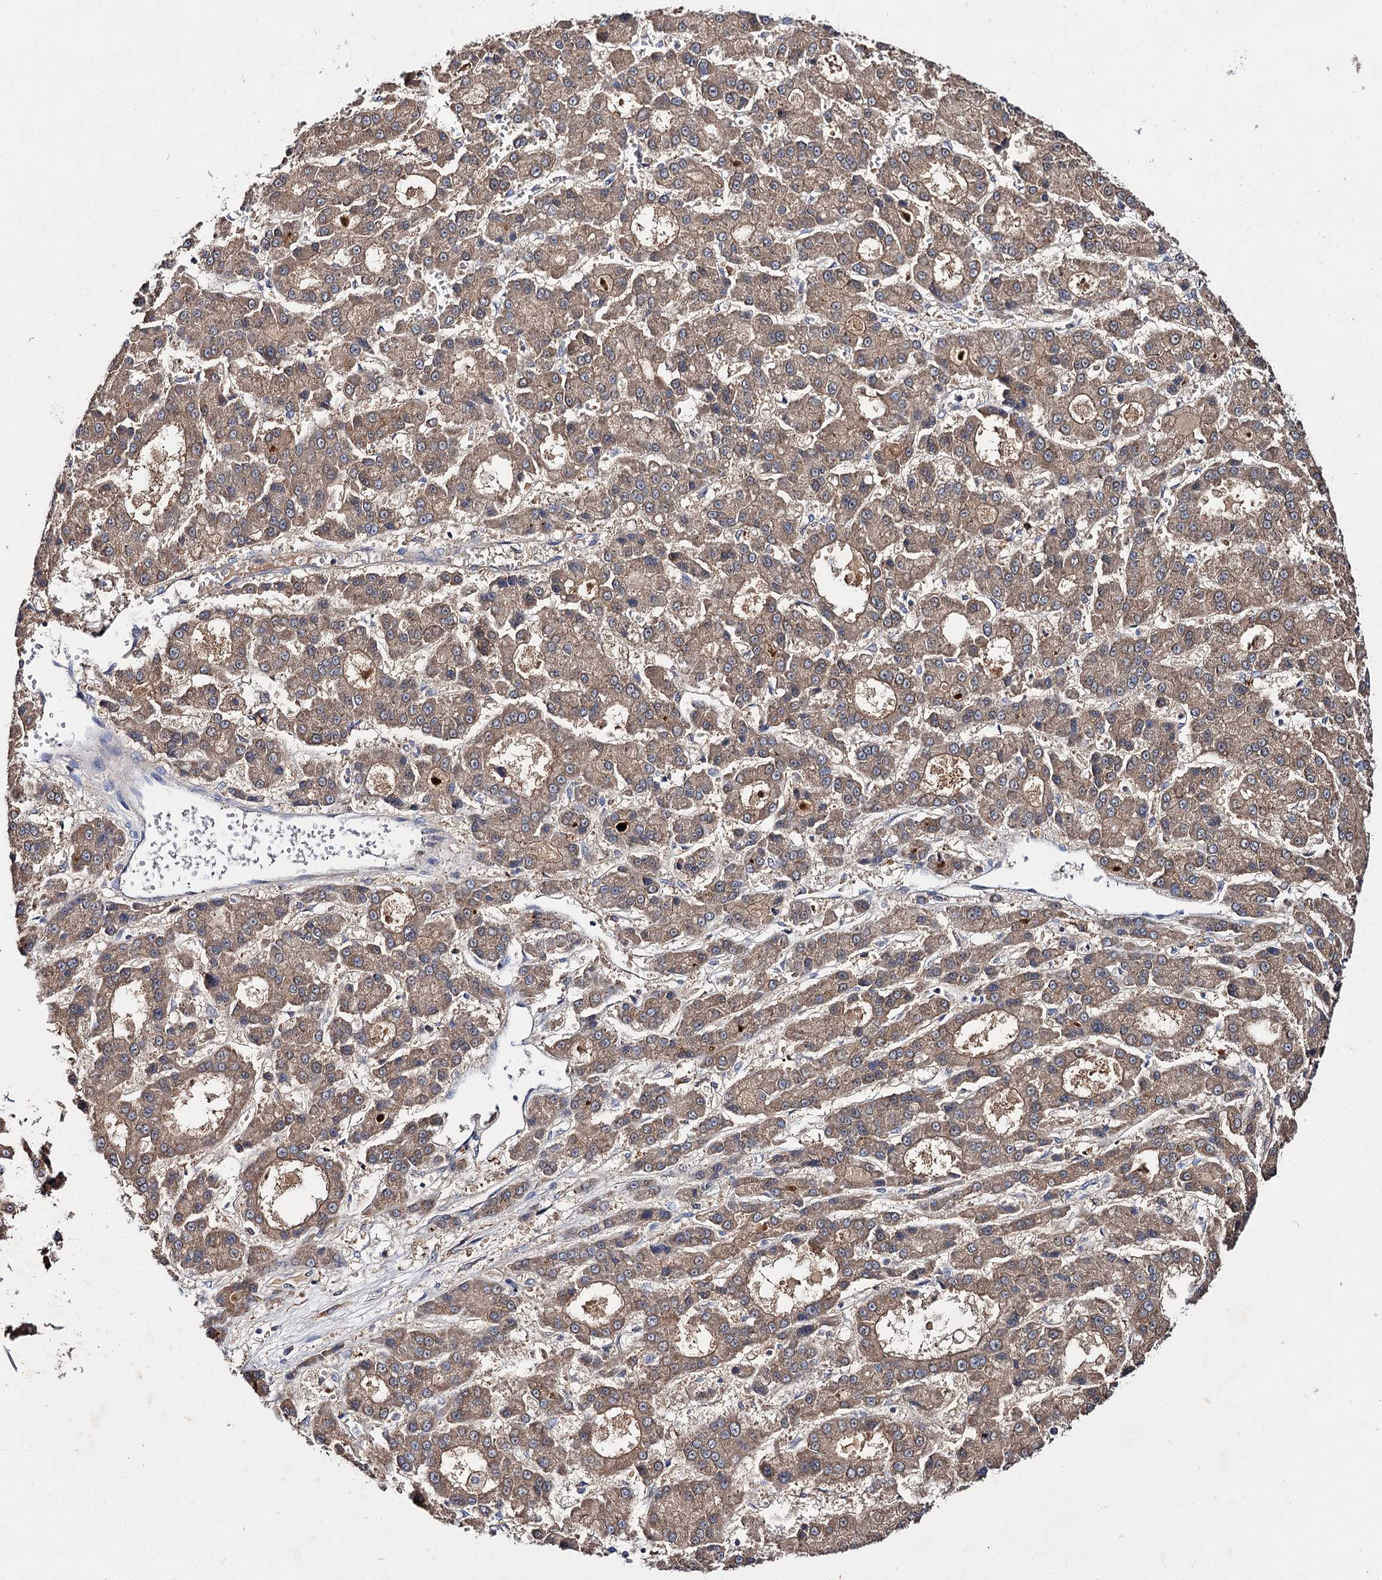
{"staining": {"intensity": "weak", "quantity": ">75%", "location": "cytoplasmic/membranous"}, "tissue": "liver cancer", "cell_type": "Tumor cells", "image_type": "cancer", "snomed": [{"axis": "morphology", "description": "Carcinoma, Hepatocellular, NOS"}, {"axis": "topography", "description": "Liver"}], "caption": "Liver cancer (hepatocellular carcinoma) stained for a protein displays weak cytoplasmic/membranous positivity in tumor cells.", "gene": "ACTR6", "patient": {"sex": "male", "age": 70}}